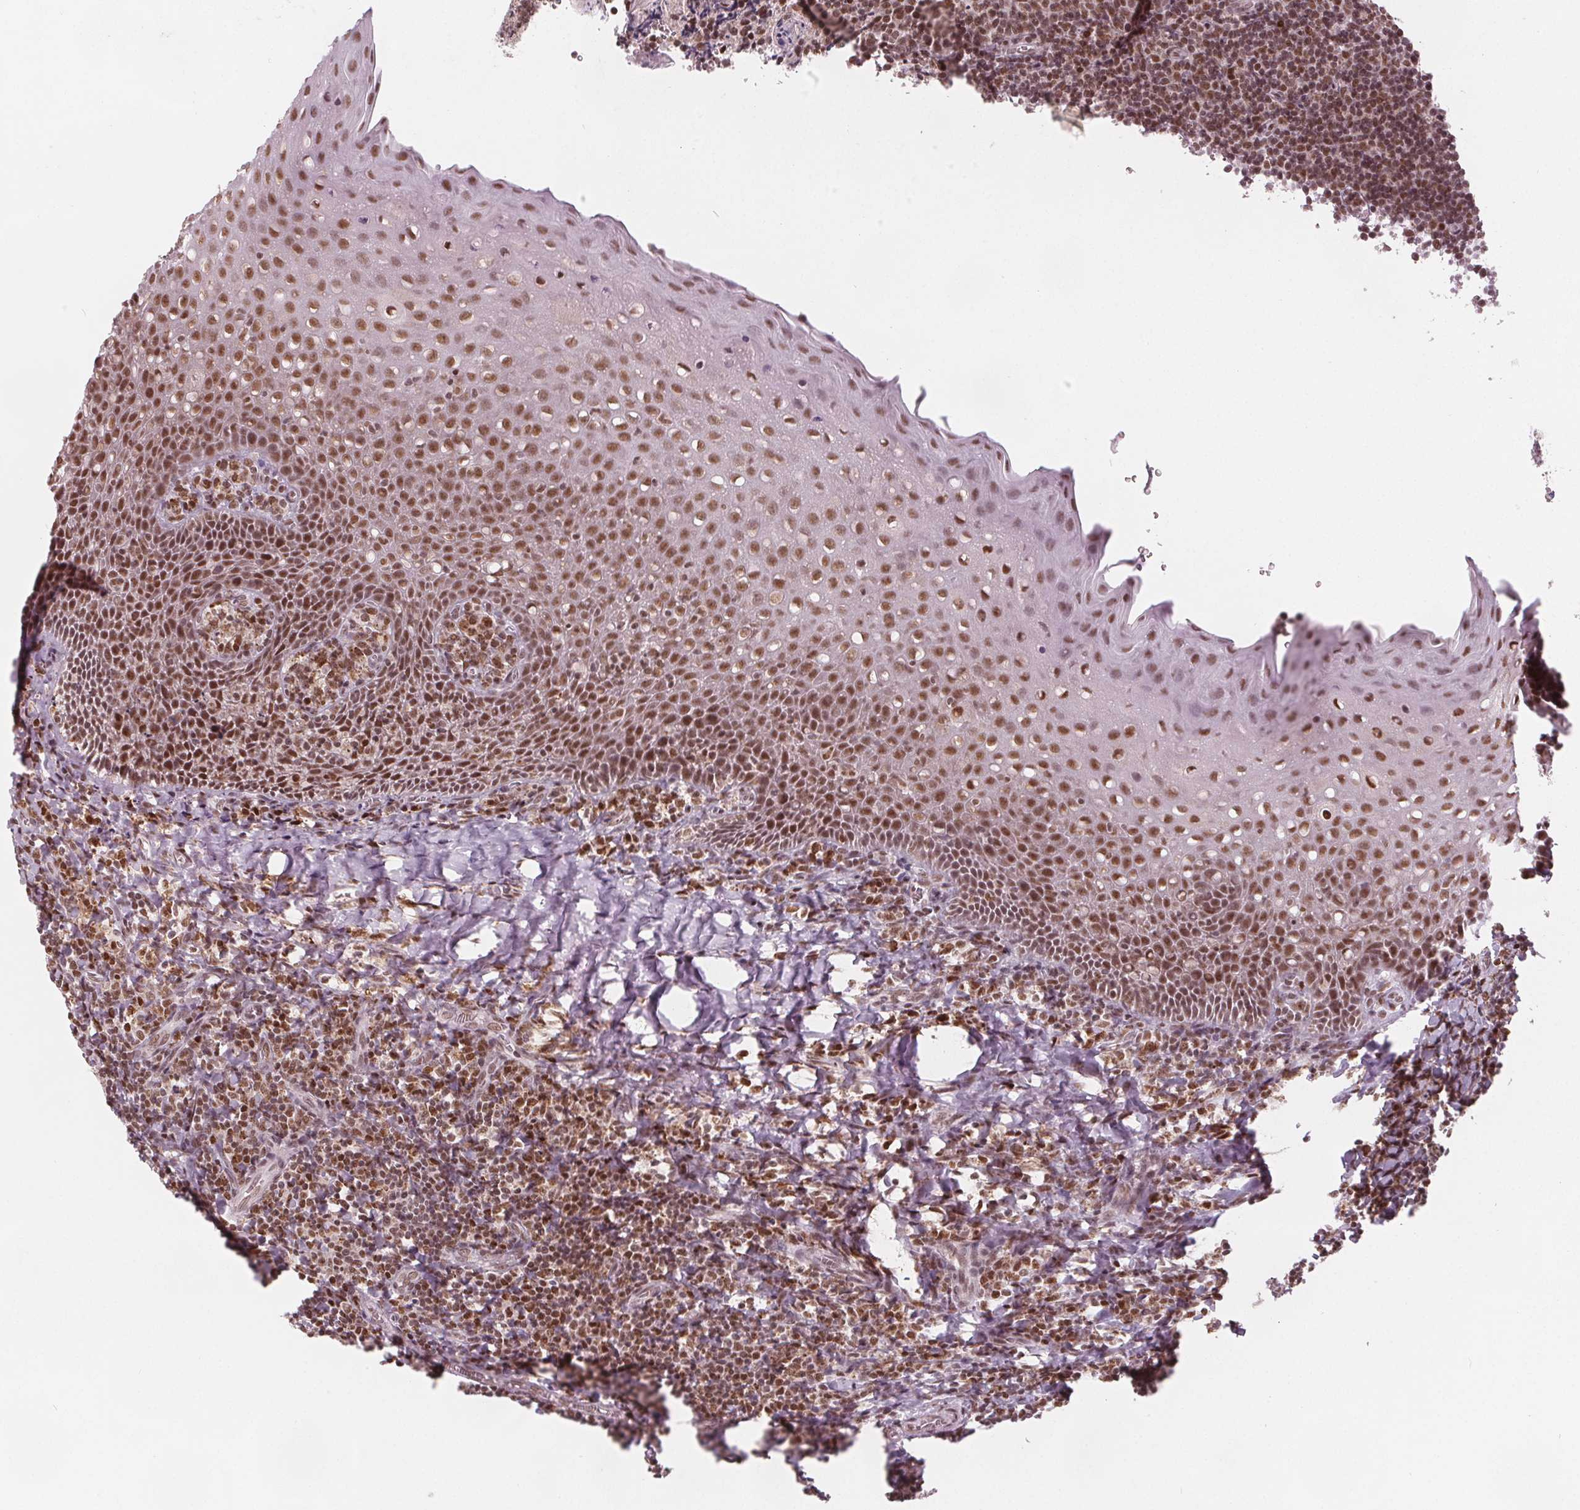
{"staining": {"intensity": "moderate", "quantity": ">75%", "location": "nuclear"}, "tissue": "tonsil", "cell_type": "Germinal center cells", "image_type": "normal", "snomed": [{"axis": "morphology", "description": "Normal tissue, NOS"}, {"axis": "morphology", "description": "Inflammation, NOS"}, {"axis": "topography", "description": "Tonsil"}], "caption": "This histopathology image shows benign tonsil stained with immunohistochemistry (IHC) to label a protein in brown. The nuclear of germinal center cells show moderate positivity for the protein. Nuclei are counter-stained blue.", "gene": "DPM2", "patient": {"sex": "female", "age": 31}}